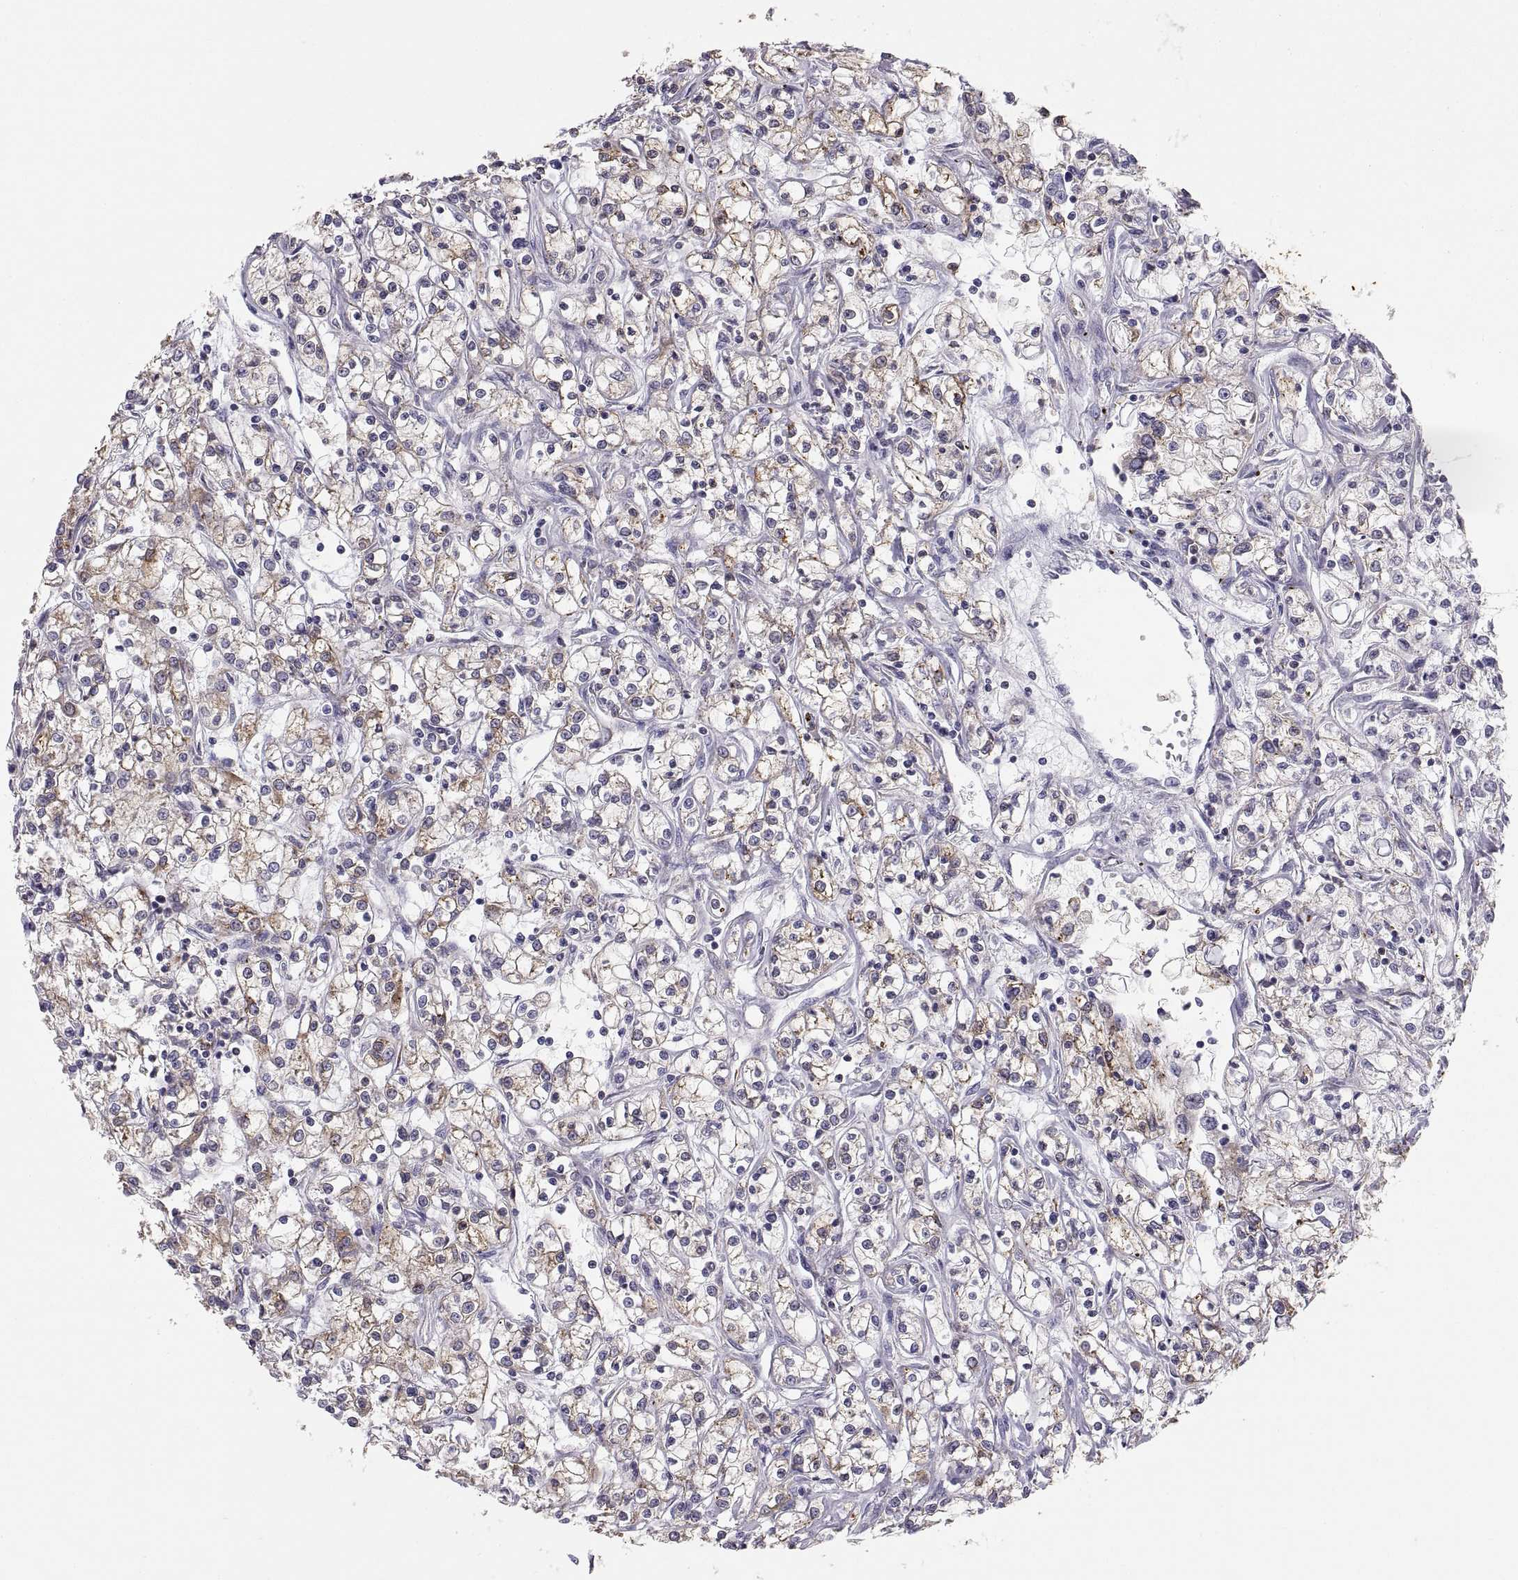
{"staining": {"intensity": "moderate", "quantity": "25%-75%", "location": "cytoplasmic/membranous"}, "tissue": "renal cancer", "cell_type": "Tumor cells", "image_type": "cancer", "snomed": [{"axis": "morphology", "description": "Adenocarcinoma, NOS"}, {"axis": "topography", "description": "Kidney"}], "caption": "This is an image of immunohistochemistry (IHC) staining of renal cancer, which shows moderate staining in the cytoplasmic/membranous of tumor cells.", "gene": "ERO1A", "patient": {"sex": "female", "age": 59}}